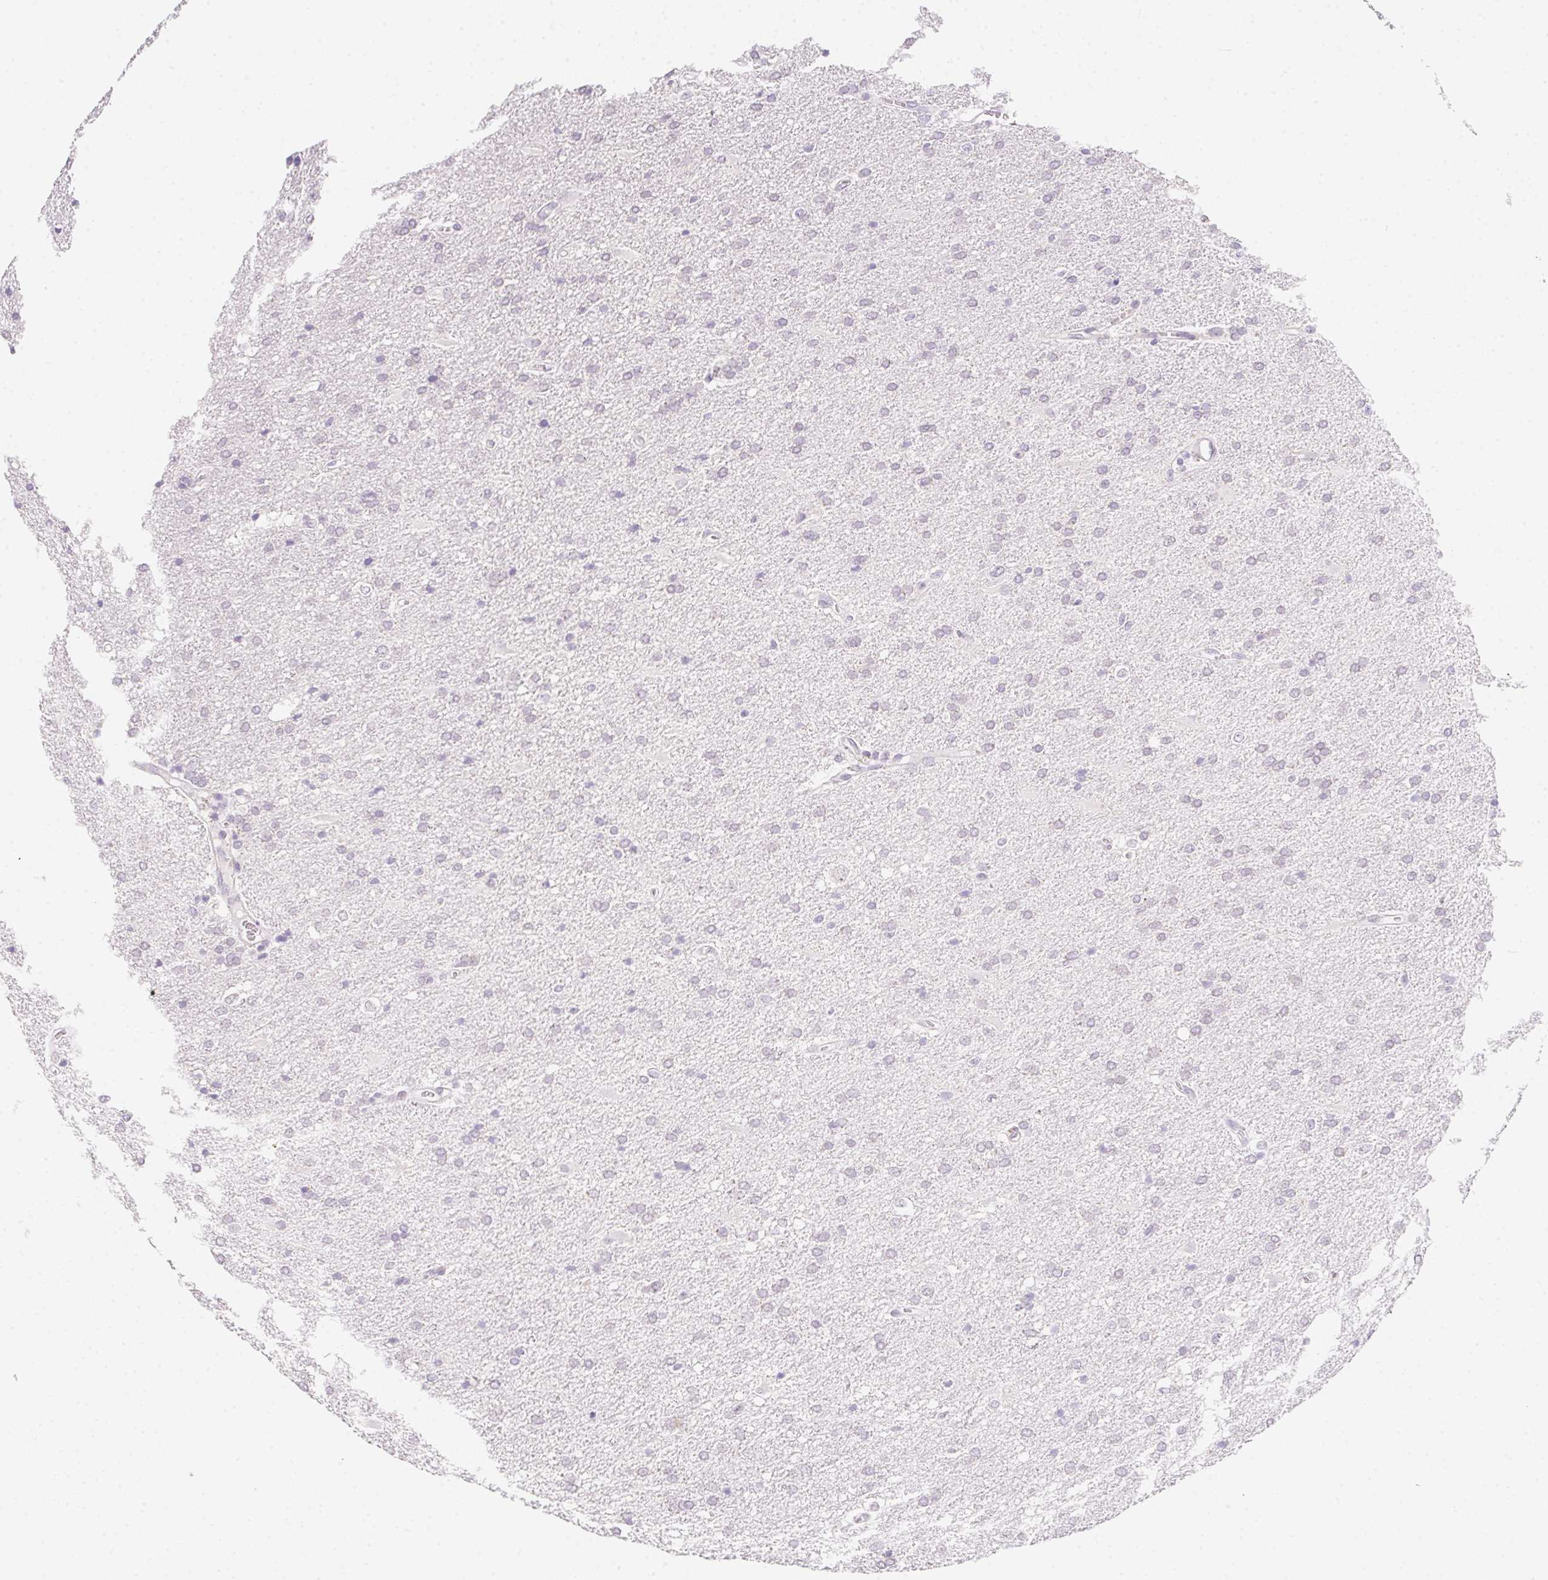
{"staining": {"intensity": "weak", "quantity": "25%-75%", "location": "nuclear"}, "tissue": "glioma", "cell_type": "Tumor cells", "image_type": "cancer", "snomed": [{"axis": "morphology", "description": "Glioma, malignant, Low grade"}, {"axis": "topography", "description": "Brain"}], "caption": "Immunohistochemistry staining of glioma, which displays low levels of weak nuclear expression in about 25%-75% of tumor cells indicating weak nuclear protein expression. The staining was performed using DAB (3,3'-diaminobenzidine) (brown) for protein detection and nuclei were counterstained in hematoxylin (blue).", "gene": "MORC1", "patient": {"sex": "male", "age": 66}}